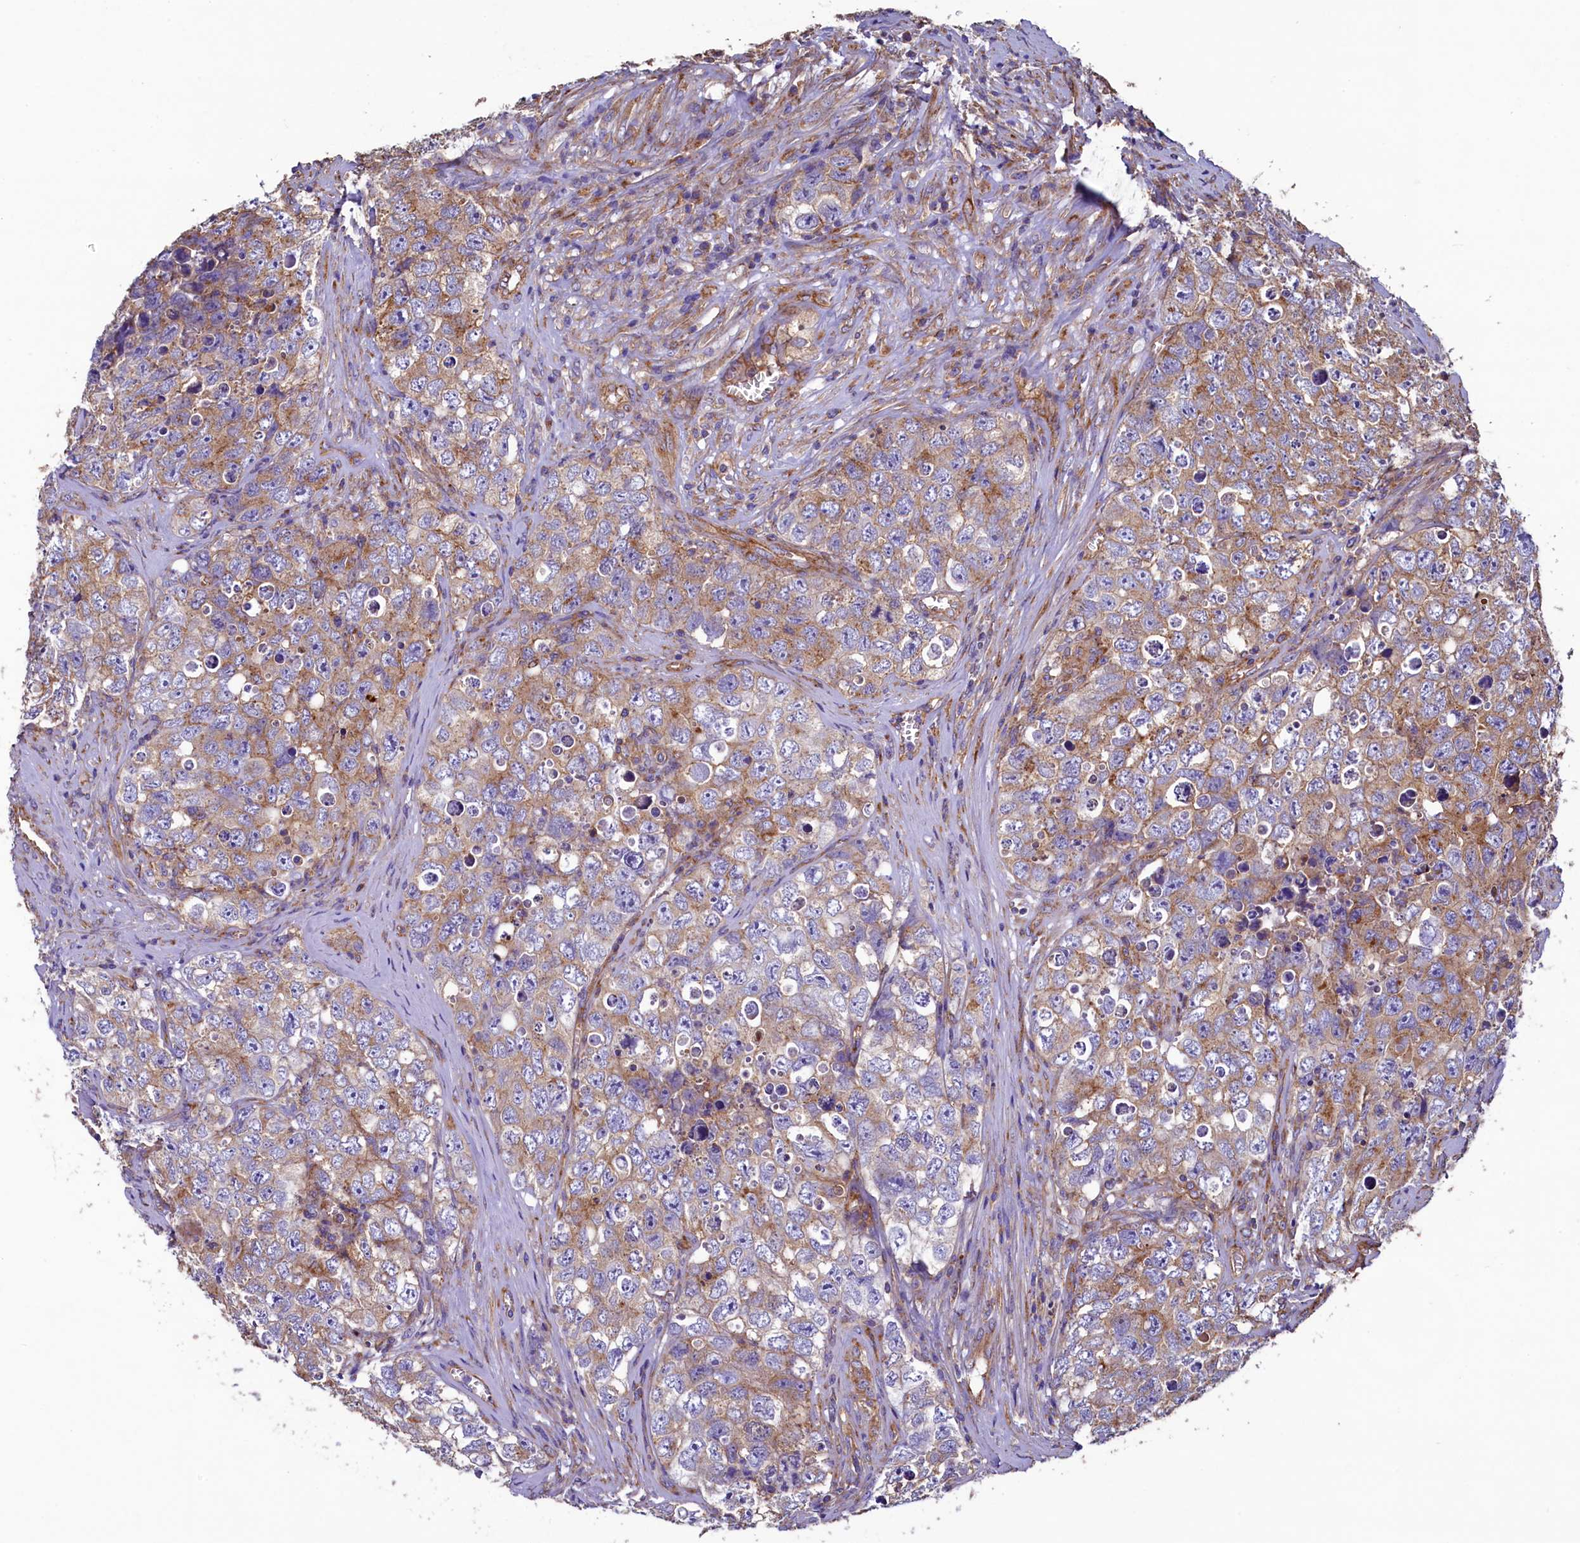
{"staining": {"intensity": "moderate", "quantity": ">75%", "location": "cytoplasmic/membranous"}, "tissue": "testis cancer", "cell_type": "Tumor cells", "image_type": "cancer", "snomed": [{"axis": "morphology", "description": "Seminoma, NOS"}, {"axis": "morphology", "description": "Carcinoma, Embryonal, NOS"}, {"axis": "topography", "description": "Testis"}], "caption": "Protein staining of testis cancer (embryonal carcinoma) tissue shows moderate cytoplasmic/membranous positivity in approximately >75% of tumor cells.", "gene": "GPR21", "patient": {"sex": "male", "age": 43}}